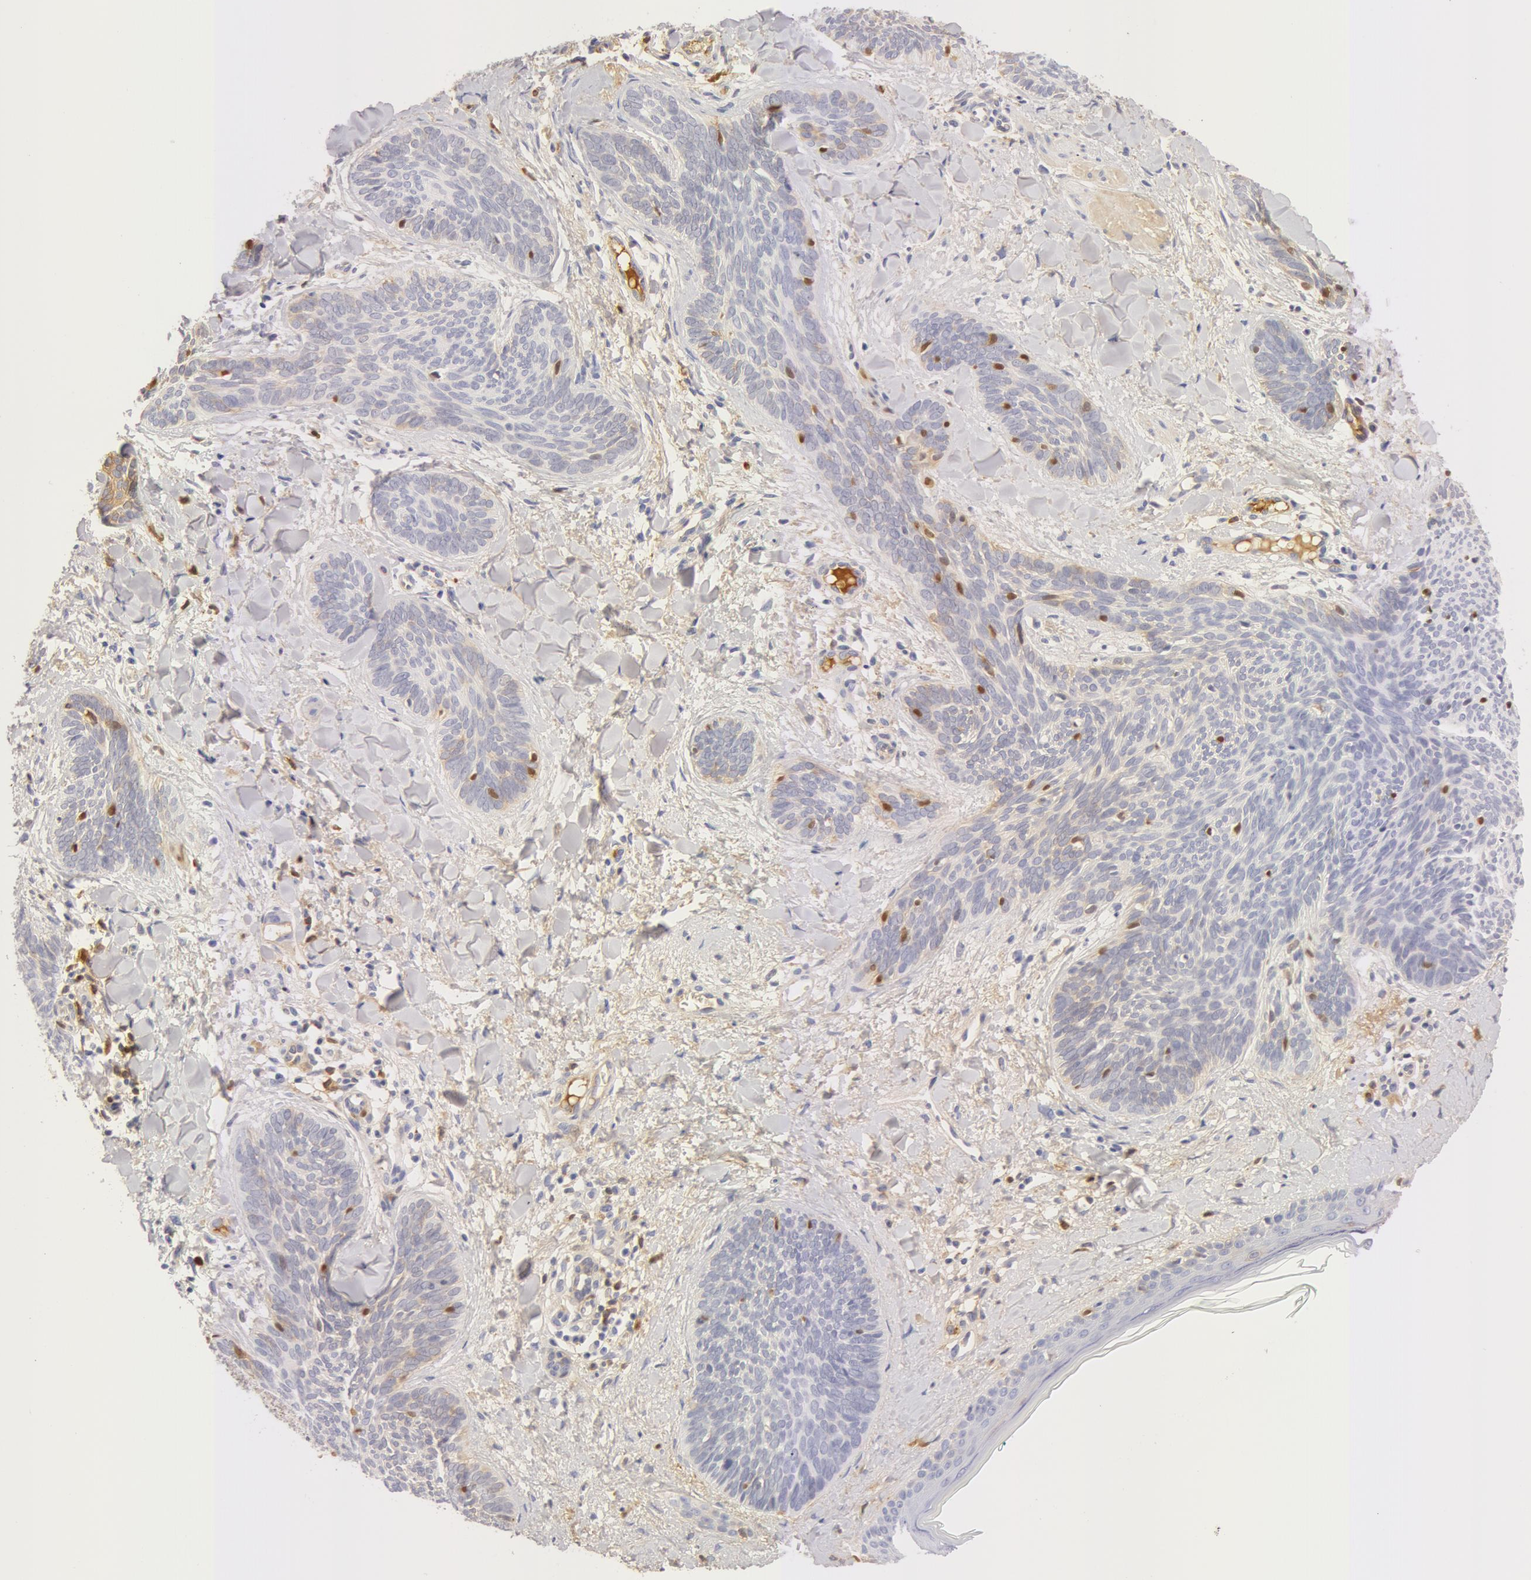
{"staining": {"intensity": "negative", "quantity": "none", "location": "none"}, "tissue": "skin cancer", "cell_type": "Tumor cells", "image_type": "cancer", "snomed": [{"axis": "morphology", "description": "Basal cell carcinoma"}, {"axis": "topography", "description": "Skin"}], "caption": "An image of human skin basal cell carcinoma is negative for staining in tumor cells.", "gene": "GC", "patient": {"sex": "female", "age": 81}}